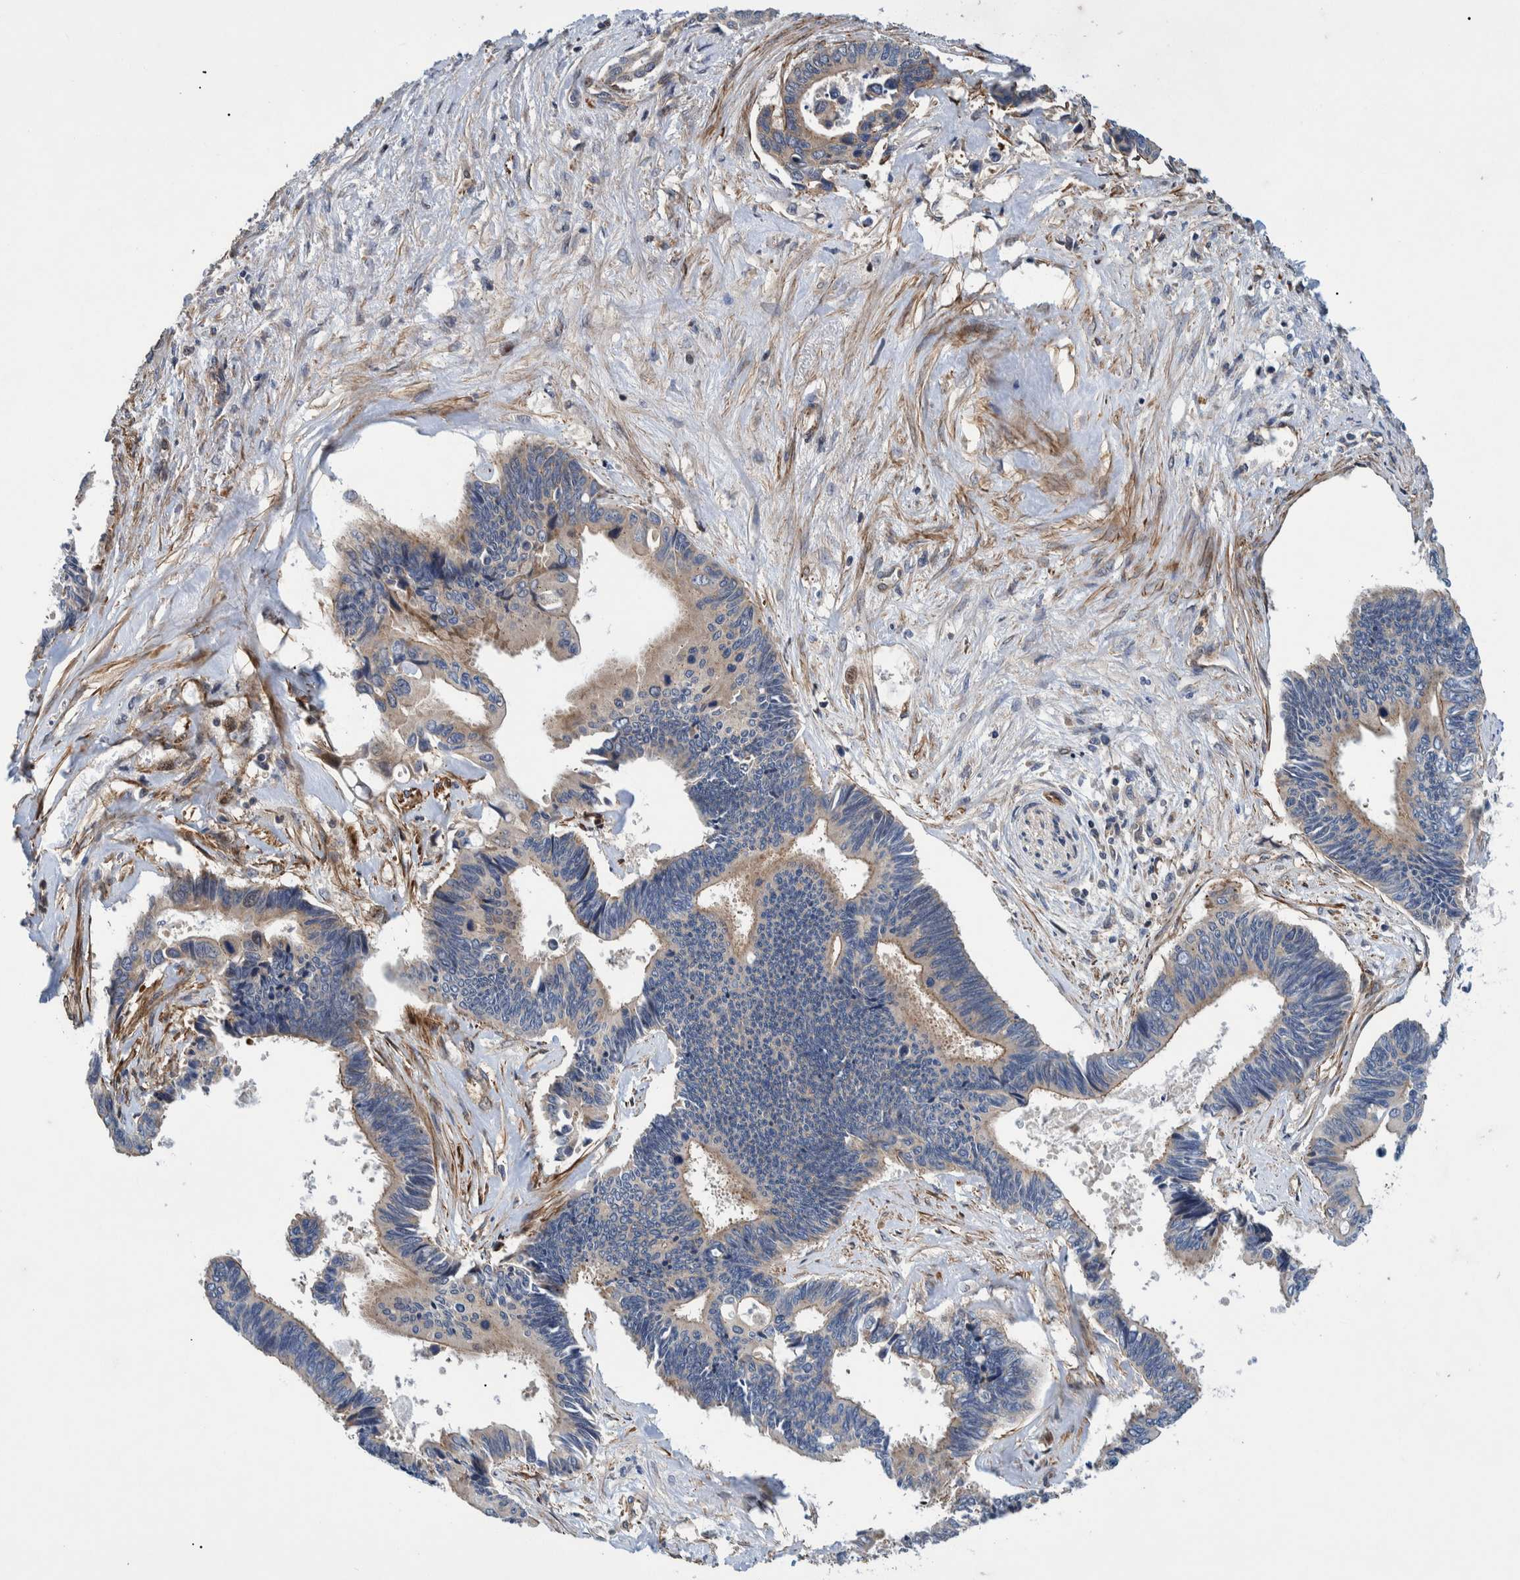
{"staining": {"intensity": "weak", "quantity": ">75%", "location": "cytoplasmic/membranous"}, "tissue": "pancreatic cancer", "cell_type": "Tumor cells", "image_type": "cancer", "snomed": [{"axis": "morphology", "description": "Adenocarcinoma, NOS"}, {"axis": "topography", "description": "Pancreas"}], "caption": "Immunohistochemistry (IHC) of human pancreatic cancer (adenocarcinoma) reveals low levels of weak cytoplasmic/membranous positivity in about >75% of tumor cells.", "gene": "GRPEL2", "patient": {"sex": "female", "age": 70}}